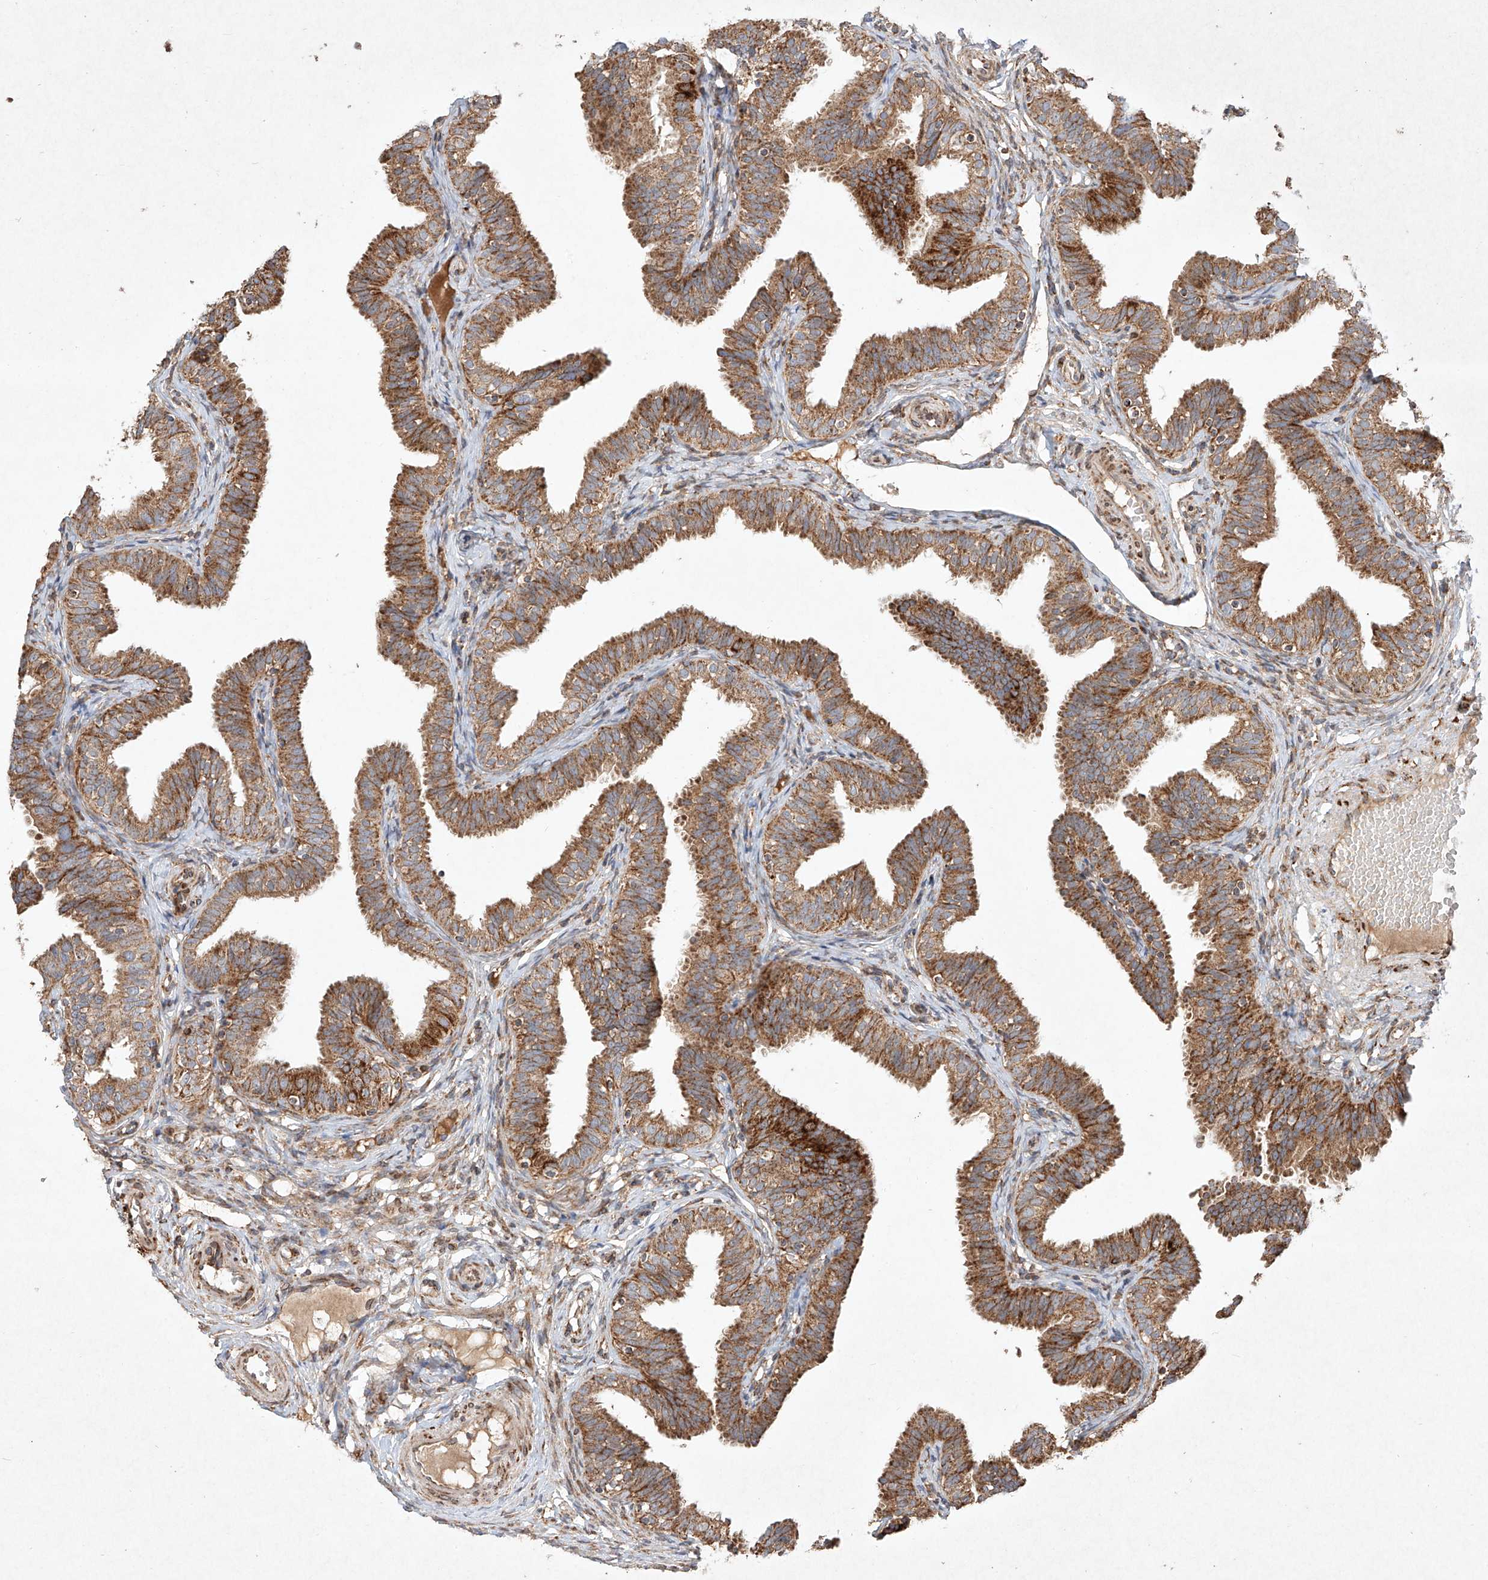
{"staining": {"intensity": "moderate", "quantity": ">75%", "location": "cytoplasmic/membranous"}, "tissue": "fallopian tube", "cell_type": "Glandular cells", "image_type": "normal", "snomed": [{"axis": "morphology", "description": "Normal tissue, NOS"}, {"axis": "topography", "description": "Fallopian tube"}], "caption": "Unremarkable fallopian tube shows moderate cytoplasmic/membranous staining in approximately >75% of glandular cells The staining was performed using DAB (3,3'-diaminobenzidine), with brown indicating positive protein expression. Nuclei are stained blue with hematoxylin..", "gene": "SEMA3B", "patient": {"sex": "female", "age": 35}}